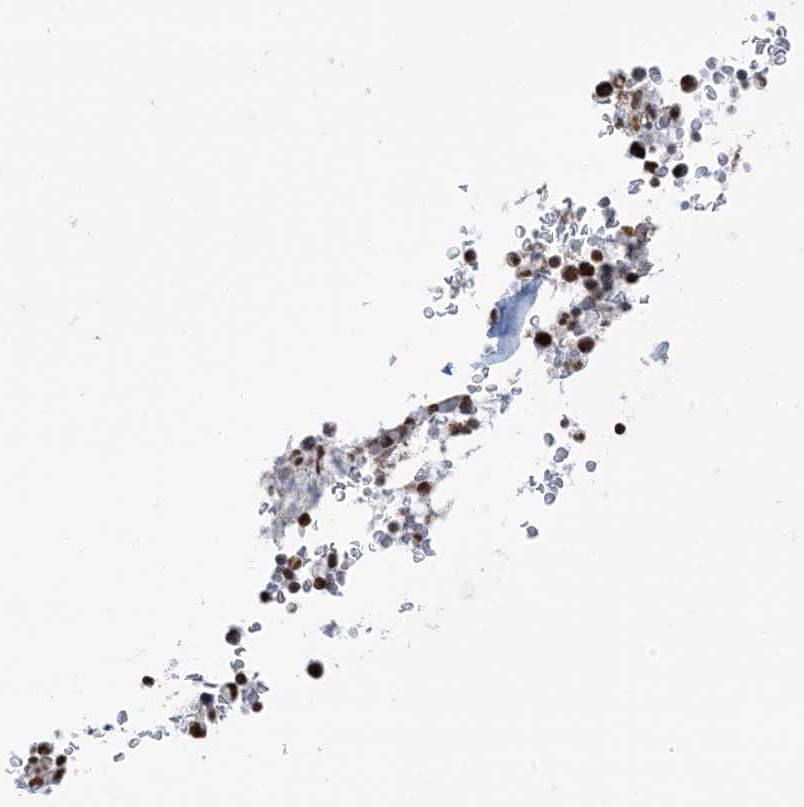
{"staining": {"intensity": "strong", "quantity": "25%-75%", "location": "nuclear"}, "tissue": "bone marrow", "cell_type": "Hematopoietic cells", "image_type": "normal", "snomed": [{"axis": "morphology", "description": "Normal tissue, NOS"}, {"axis": "topography", "description": "Bone marrow"}], "caption": "Immunohistochemistry (IHC) (DAB) staining of unremarkable human bone marrow demonstrates strong nuclear protein staining in about 25%-75% of hematopoietic cells. (Stains: DAB in brown, nuclei in blue, Microscopy: brightfield microscopy at high magnification).", "gene": "ZNF792", "patient": {"sex": "male", "age": 58}}